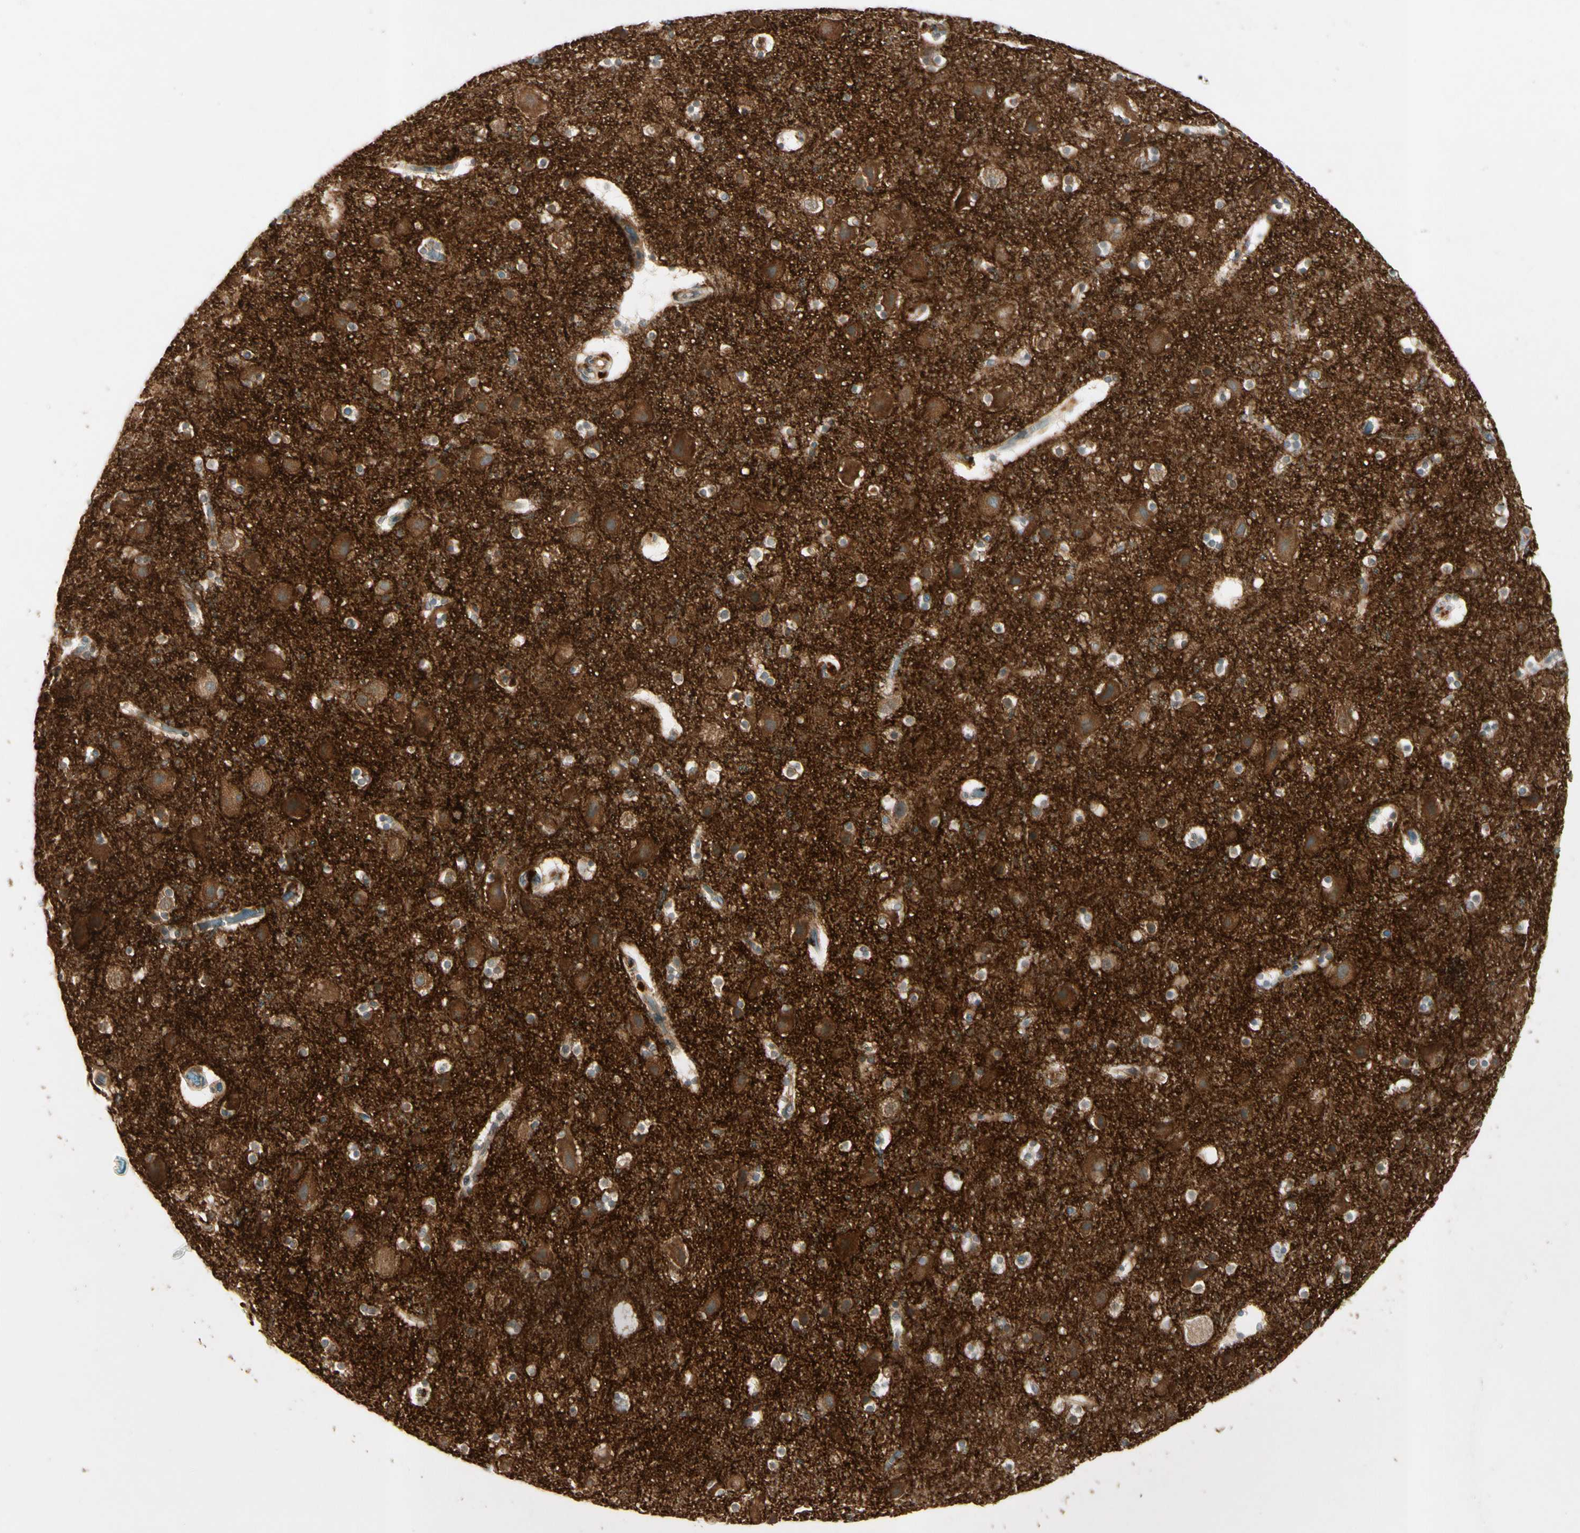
{"staining": {"intensity": "weak", "quantity": "<25%", "location": "cytoplasmic/membranous"}, "tissue": "cerebral cortex", "cell_type": "Endothelial cells", "image_type": "normal", "snomed": [{"axis": "morphology", "description": "Normal tissue, NOS"}, {"axis": "topography", "description": "Cerebral cortex"}], "caption": "A photomicrograph of human cerebral cortex is negative for staining in endothelial cells. (Immunohistochemistry, brightfield microscopy, high magnification).", "gene": "ICAM5", "patient": {"sex": "male", "age": 45}}